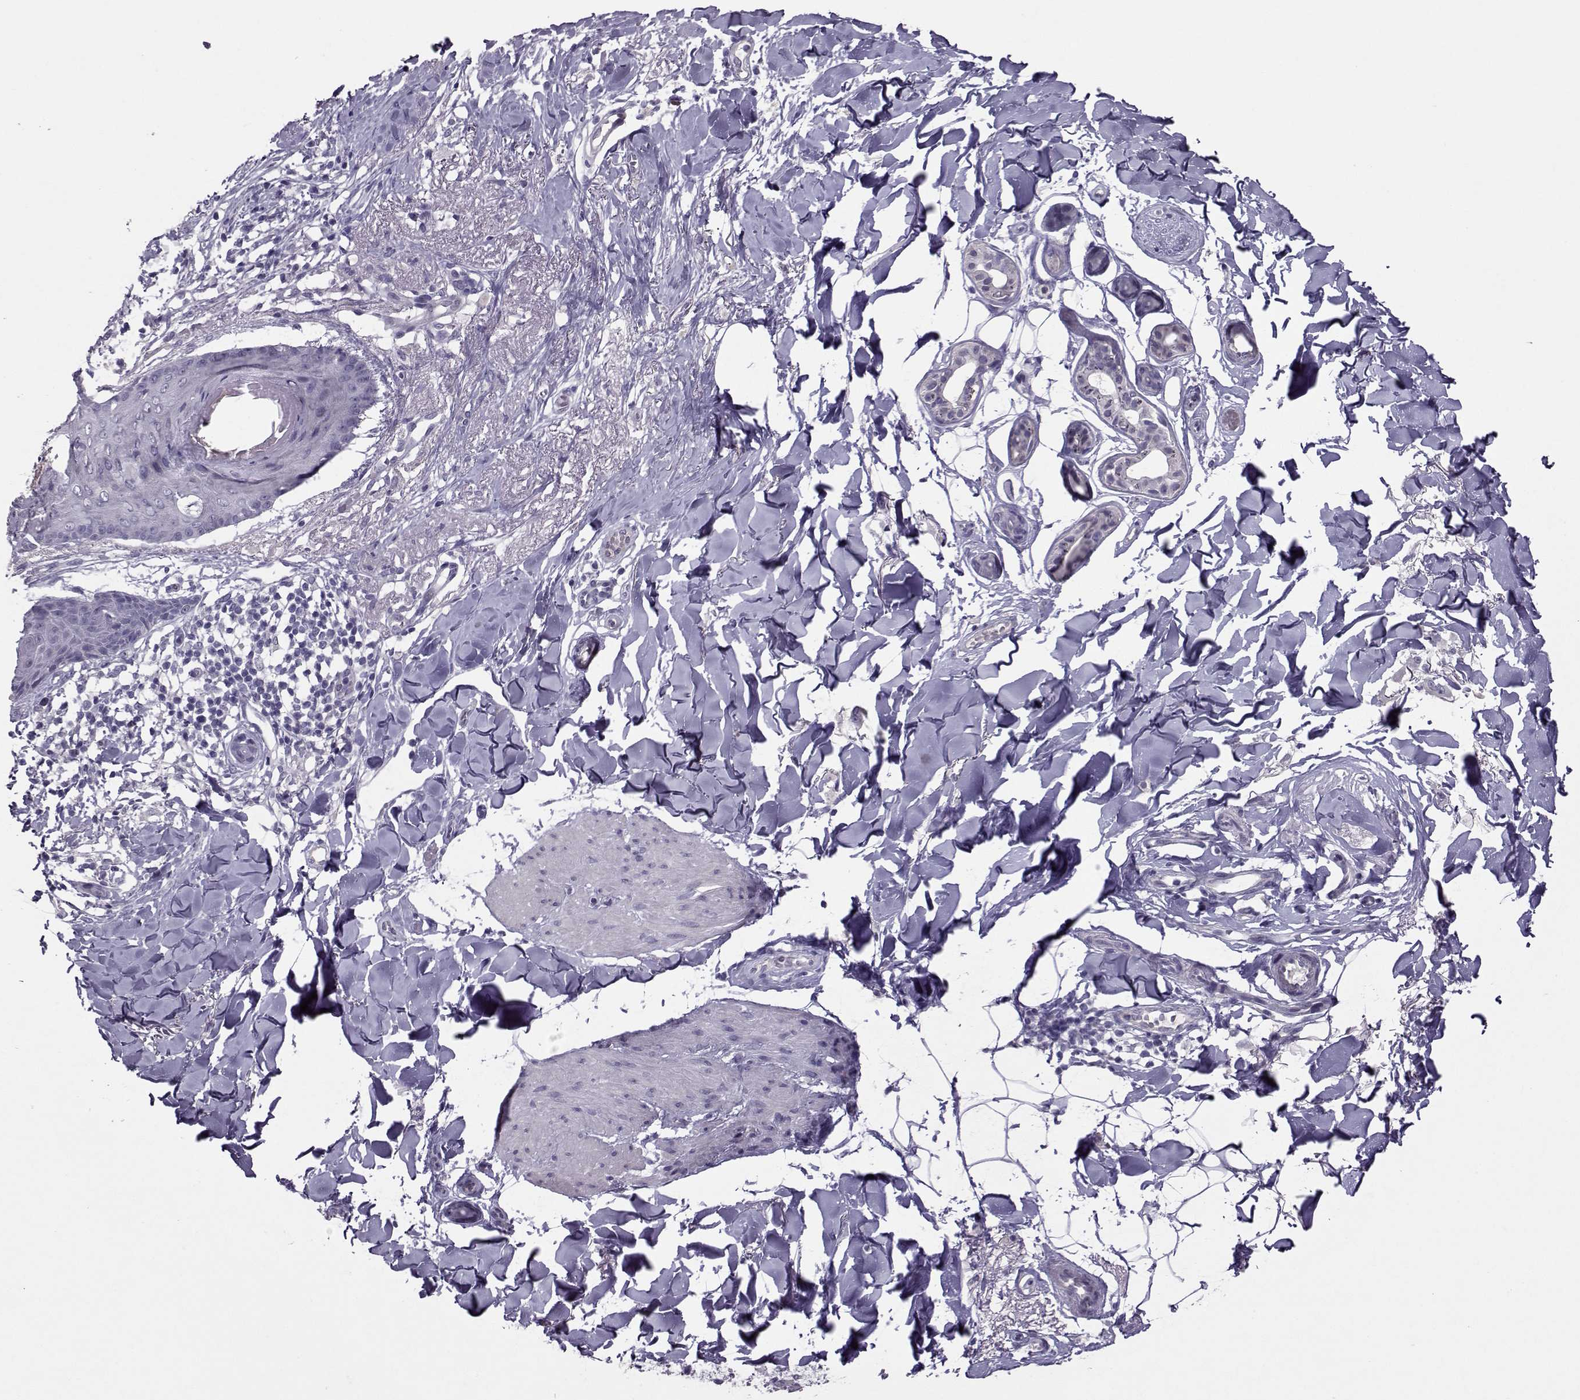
{"staining": {"intensity": "negative", "quantity": "none", "location": "none"}, "tissue": "skin cancer", "cell_type": "Tumor cells", "image_type": "cancer", "snomed": [{"axis": "morphology", "description": "Normal tissue, NOS"}, {"axis": "morphology", "description": "Basal cell carcinoma"}, {"axis": "topography", "description": "Skin"}], "caption": "An immunohistochemistry histopathology image of skin cancer is shown. There is no staining in tumor cells of skin cancer. (DAB immunohistochemistry (IHC) visualized using brightfield microscopy, high magnification).", "gene": "ASRGL1", "patient": {"sex": "male", "age": 84}}